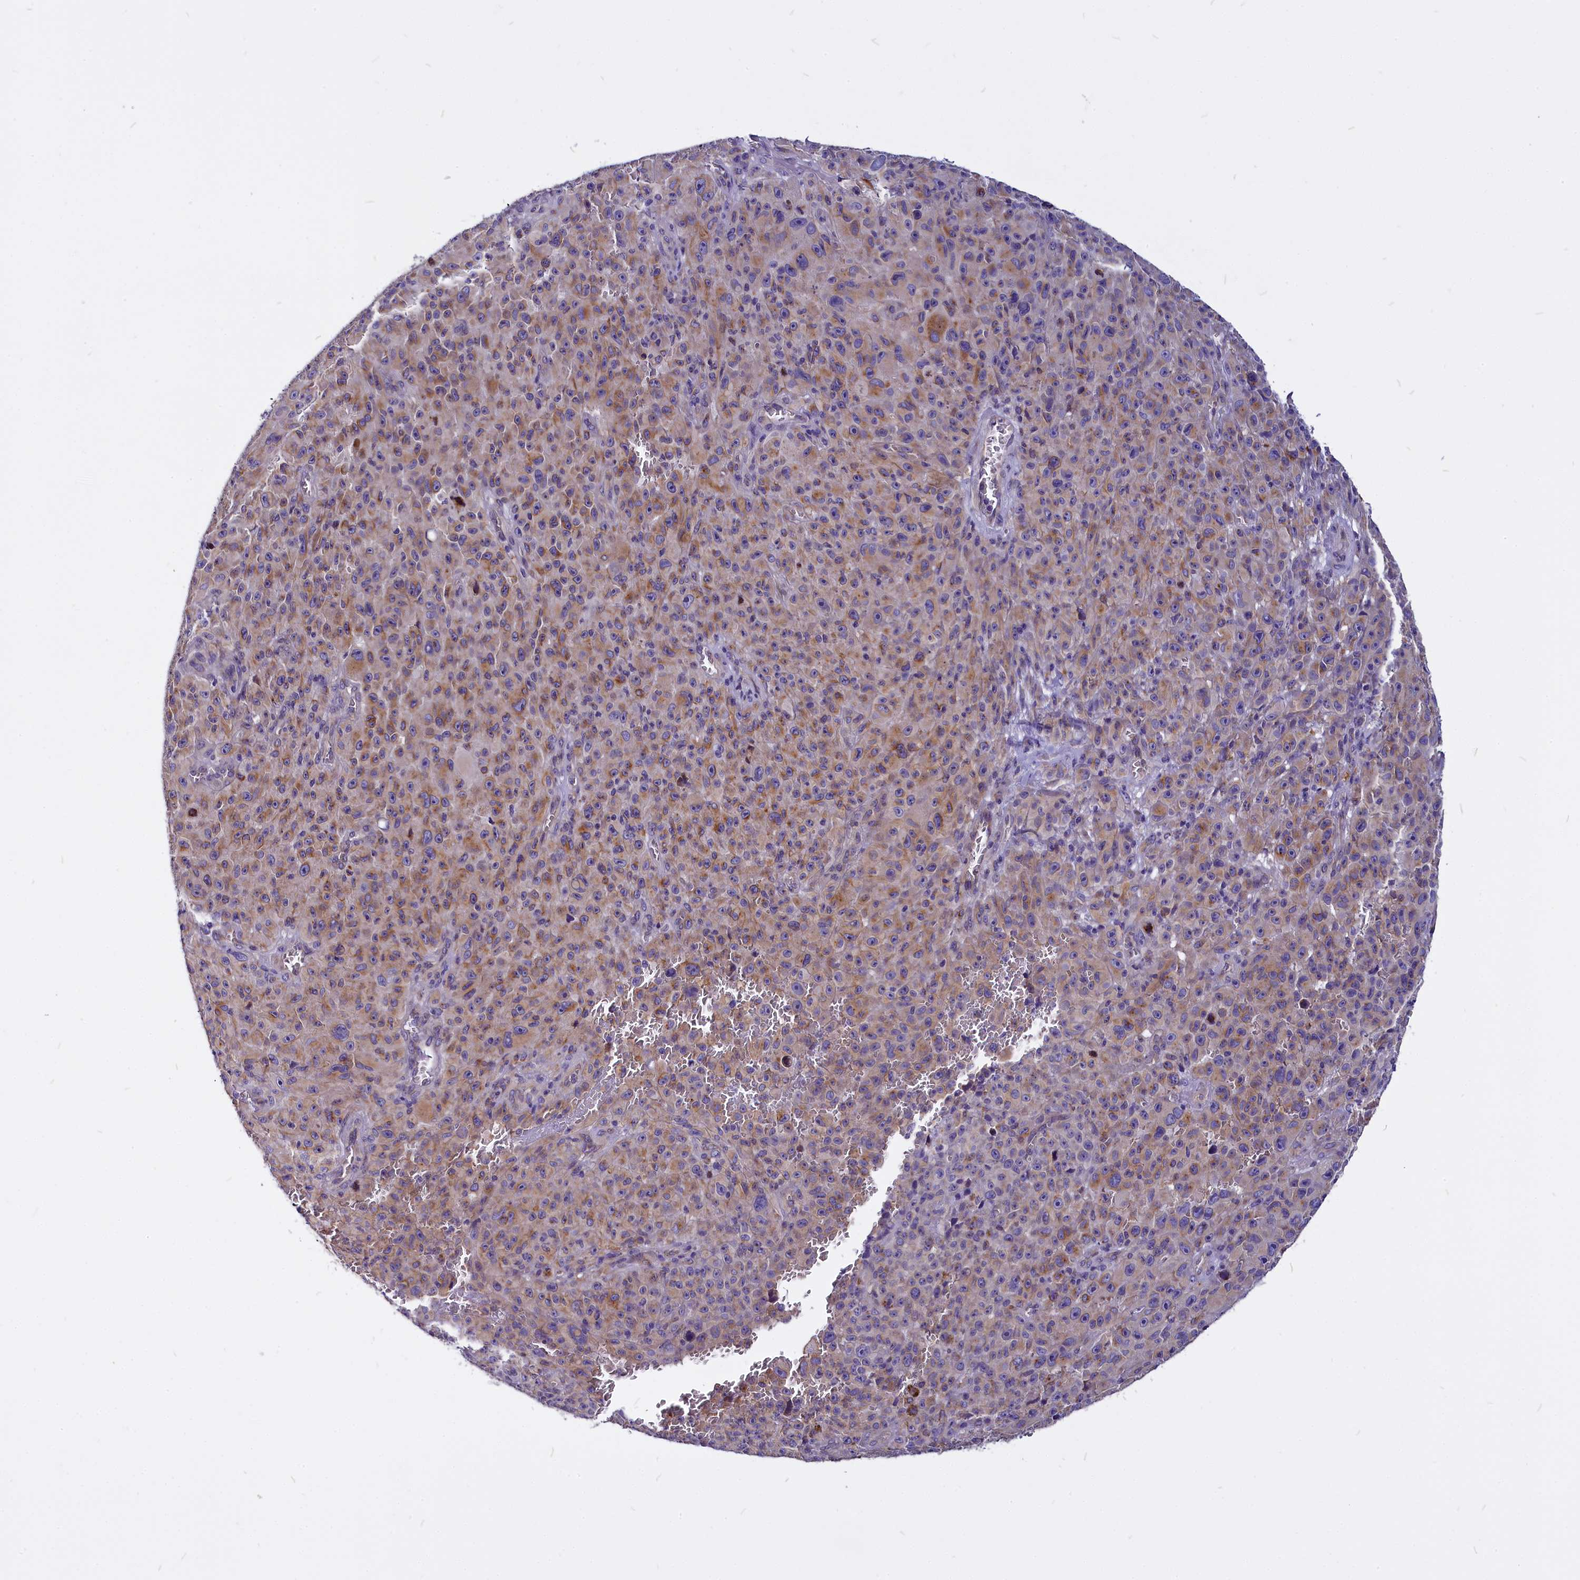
{"staining": {"intensity": "moderate", "quantity": "25%-75%", "location": "cytoplasmic/membranous"}, "tissue": "melanoma", "cell_type": "Tumor cells", "image_type": "cancer", "snomed": [{"axis": "morphology", "description": "Malignant melanoma, NOS"}, {"axis": "topography", "description": "Skin"}], "caption": "This micrograph shows immunohistochemistry staining of human melanoma, with medium moderate cytoplasmic/membranous expression in about 25%-75% of tumor cells.", "gene": "CEP170", "patient": {"sex": "female", "age": 82}}